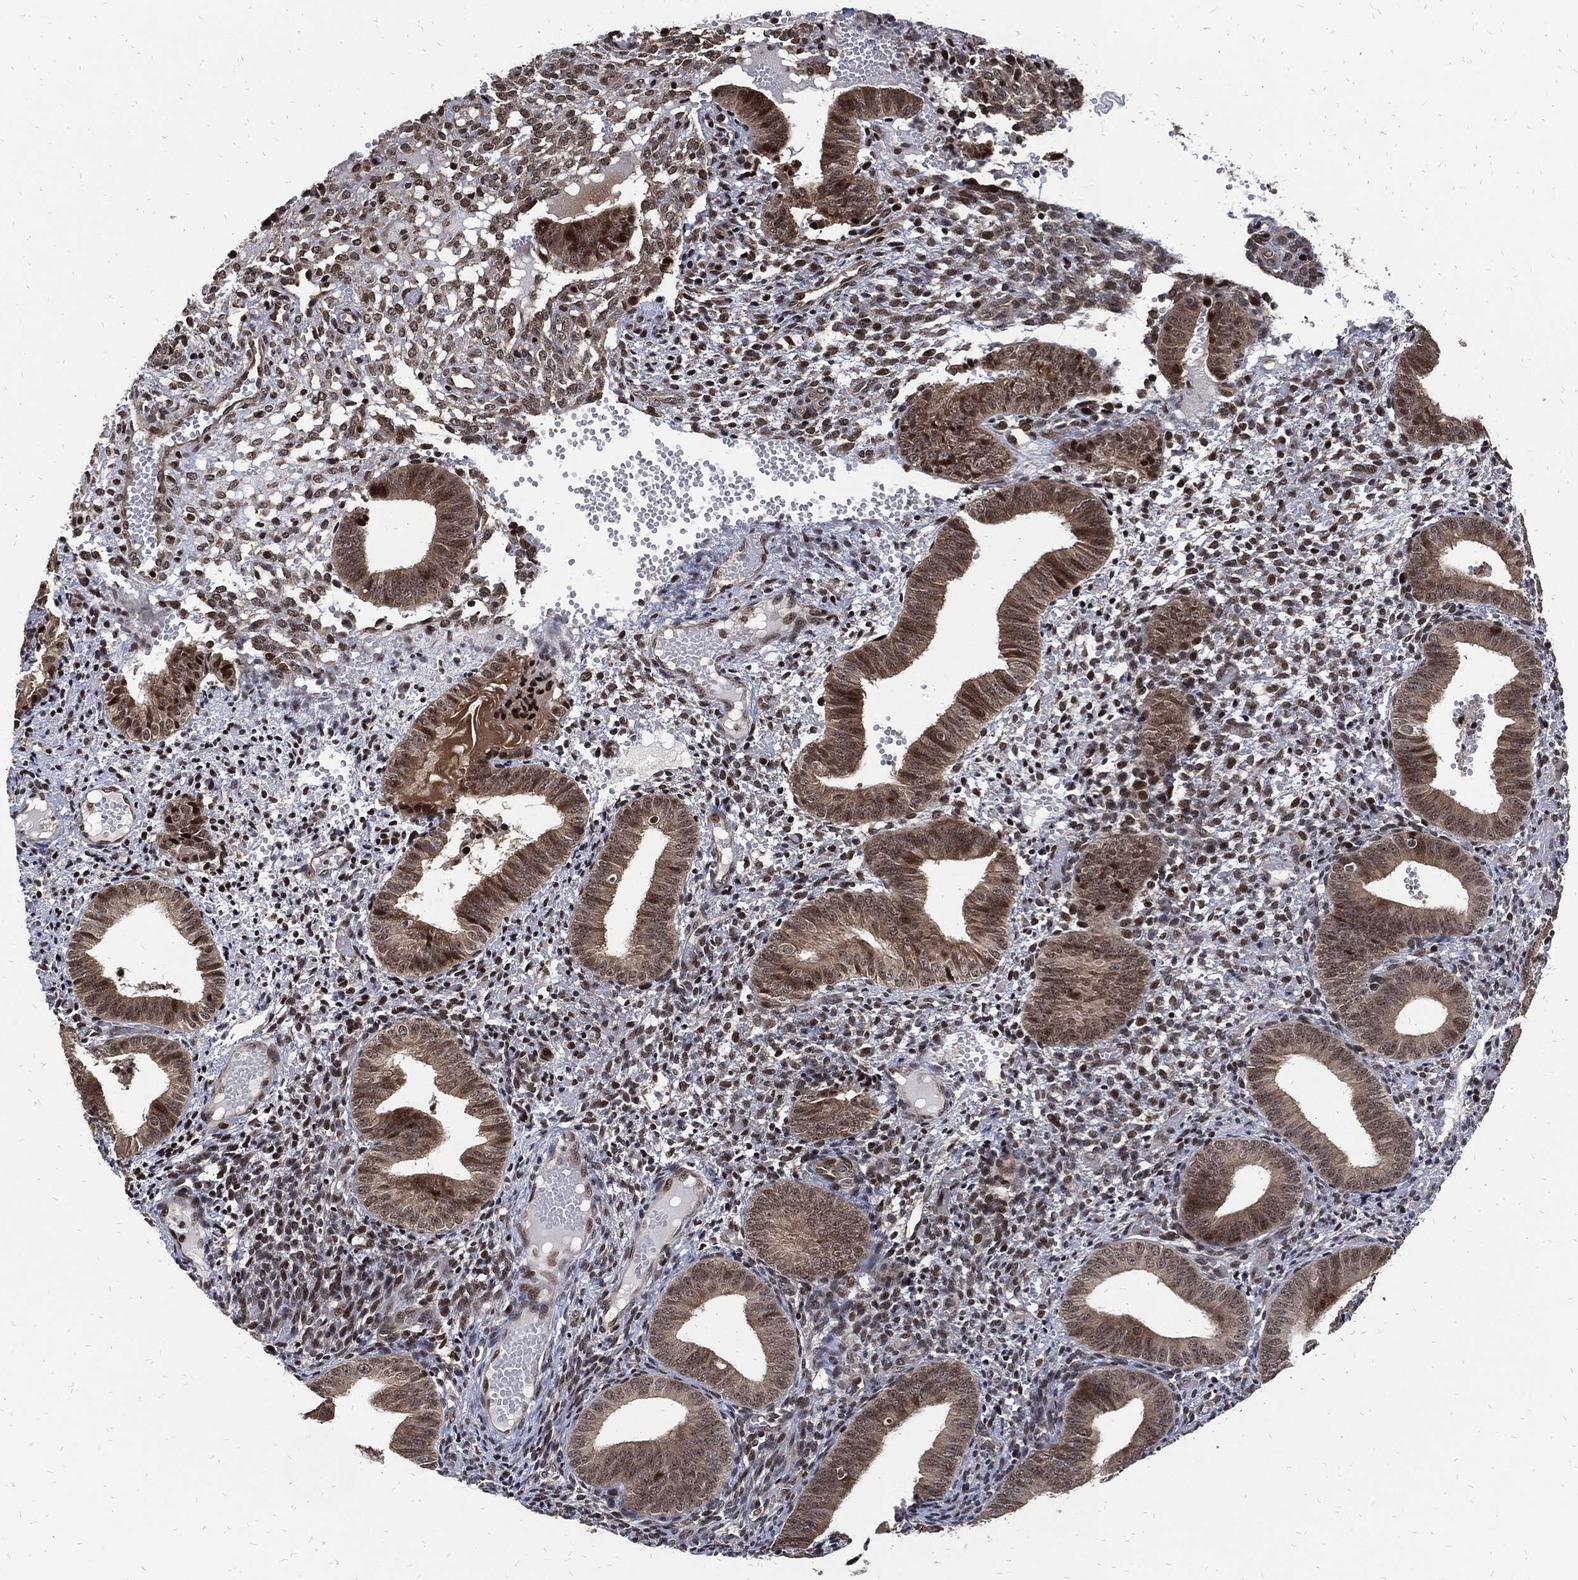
{"staining": {"intensity": "negative", "quantity": "none", "location": "none"}, "tissue": "endometrium", "cell_type": "Cells in endometrial stroma", "image_type": "normal", "snomed": [{"axis": "morphology", "description": "Normal tissue, NOS"}, {"axis": "topography", "description": "Endometrium"}], "caption": "Micrograph shows no significant protein expression in cells in endometrial stroma of benign endometrium. The staining is performed using DAB (3,3'-diaminobenzidine) brown chromogen with nuclei counter-stained in using hematoxylin.", "gene": "ZNF775", "patient": {"sex": "female", "age": 42}}